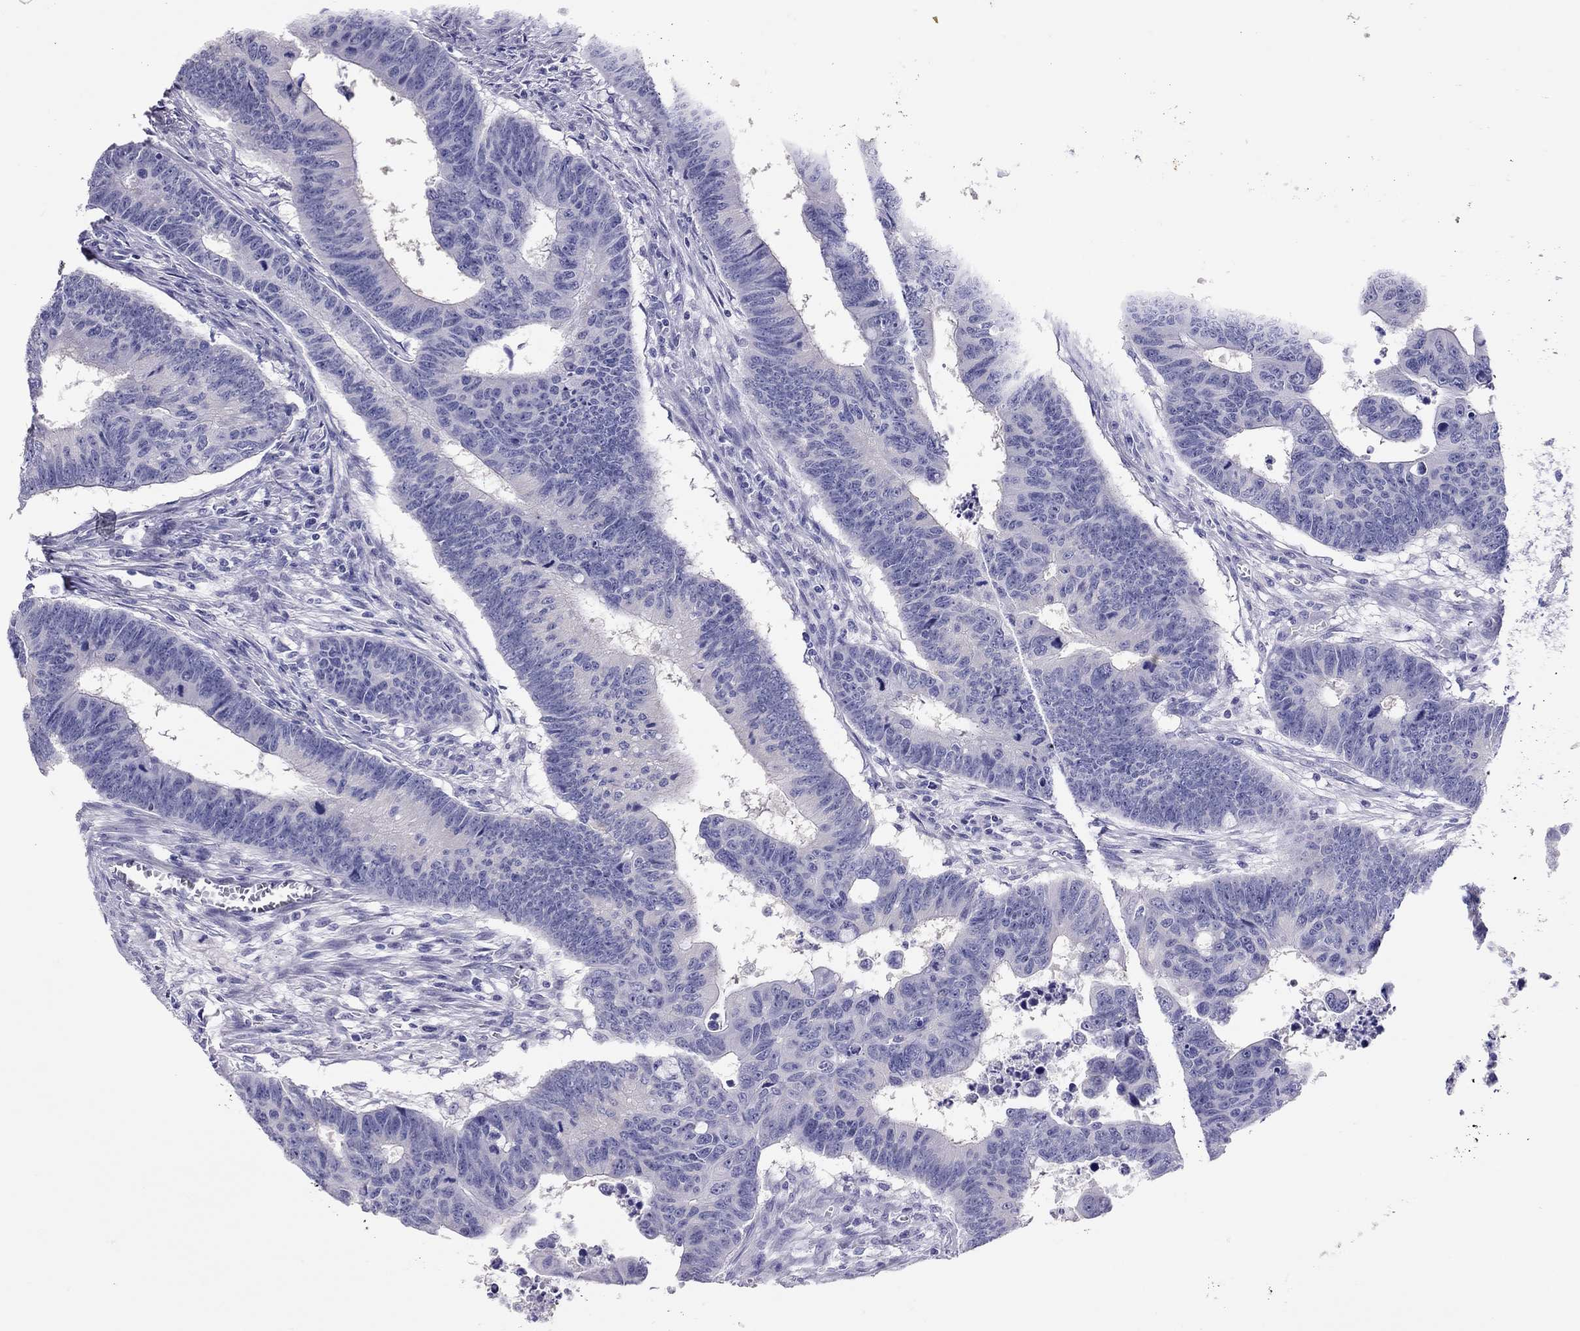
{"staining": {"intensity": "negative", "quantity": "none", "location": "none"}, "tissue": "colorectal cancer", "cell_type": "Tumor cells", "image_type": "cancer", "snomed": [{"axis": "morphology", "description": "Adenocarcinoma, NOS"}, {"axis": "topography", "description": "Appendix"}, {"axis": "topography", "description": "Colon"}, {"axis": "topography", "description": "Cecum"}, {"axis": "topography", "description": "Colon asc"}], "caption": "This is an immunohistochemistry histopathology image of colorectal cancer. There is no expression in tumor cells.", "gene": "PSMB11", "patient": {"sex": "female", "age": 85}}